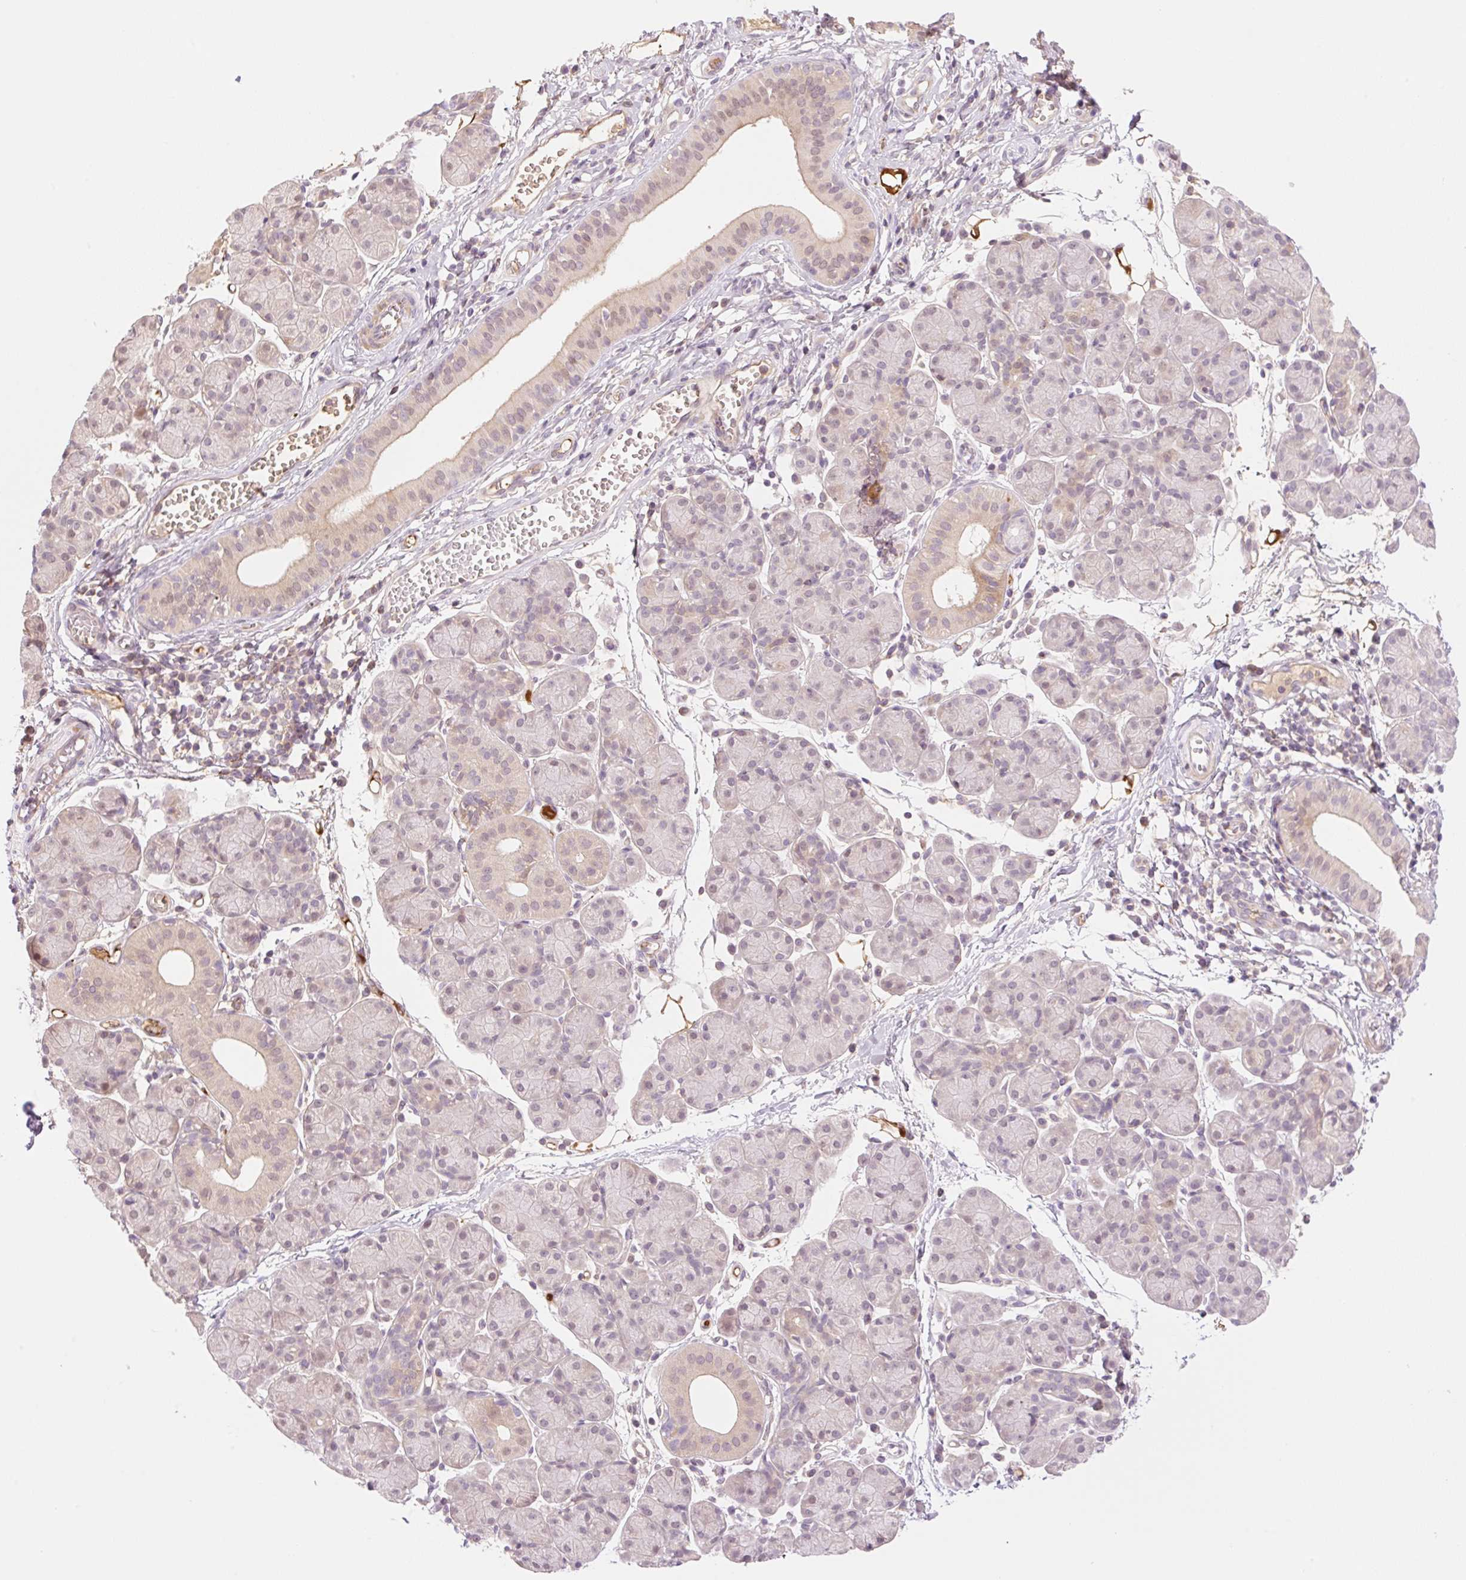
{"staining": {"intensity": "weak", "quantity": "25%-75%", "location": "cytoplasmic/membranous,nuclear"}, "tissue": "salivary gland", "cell_type": "Glandular cells", "image_type": "normal", "snomed": [{"axis": "morphology", "description": "Normal tissue, NOS"}, {"axis": "morphology", "description": "Inflammation, NOS"}, {"axis": "topography", "description": "Lymph node"}, {"axis": "topography", "description": "Salivary gland"}], "caption": "IHC histopathology image of normal salivary gland: salivary gland stained using immunohistochemistry reveals low levels of weak protein expression localized specifically in the cytoplasmic/membranous,nuclear of glandular cells, appearing as a cytoplasmic/membranous,nuclear brown color.", "gene": "HEBP1", "patient": {"sex": "male", "age": 3}}